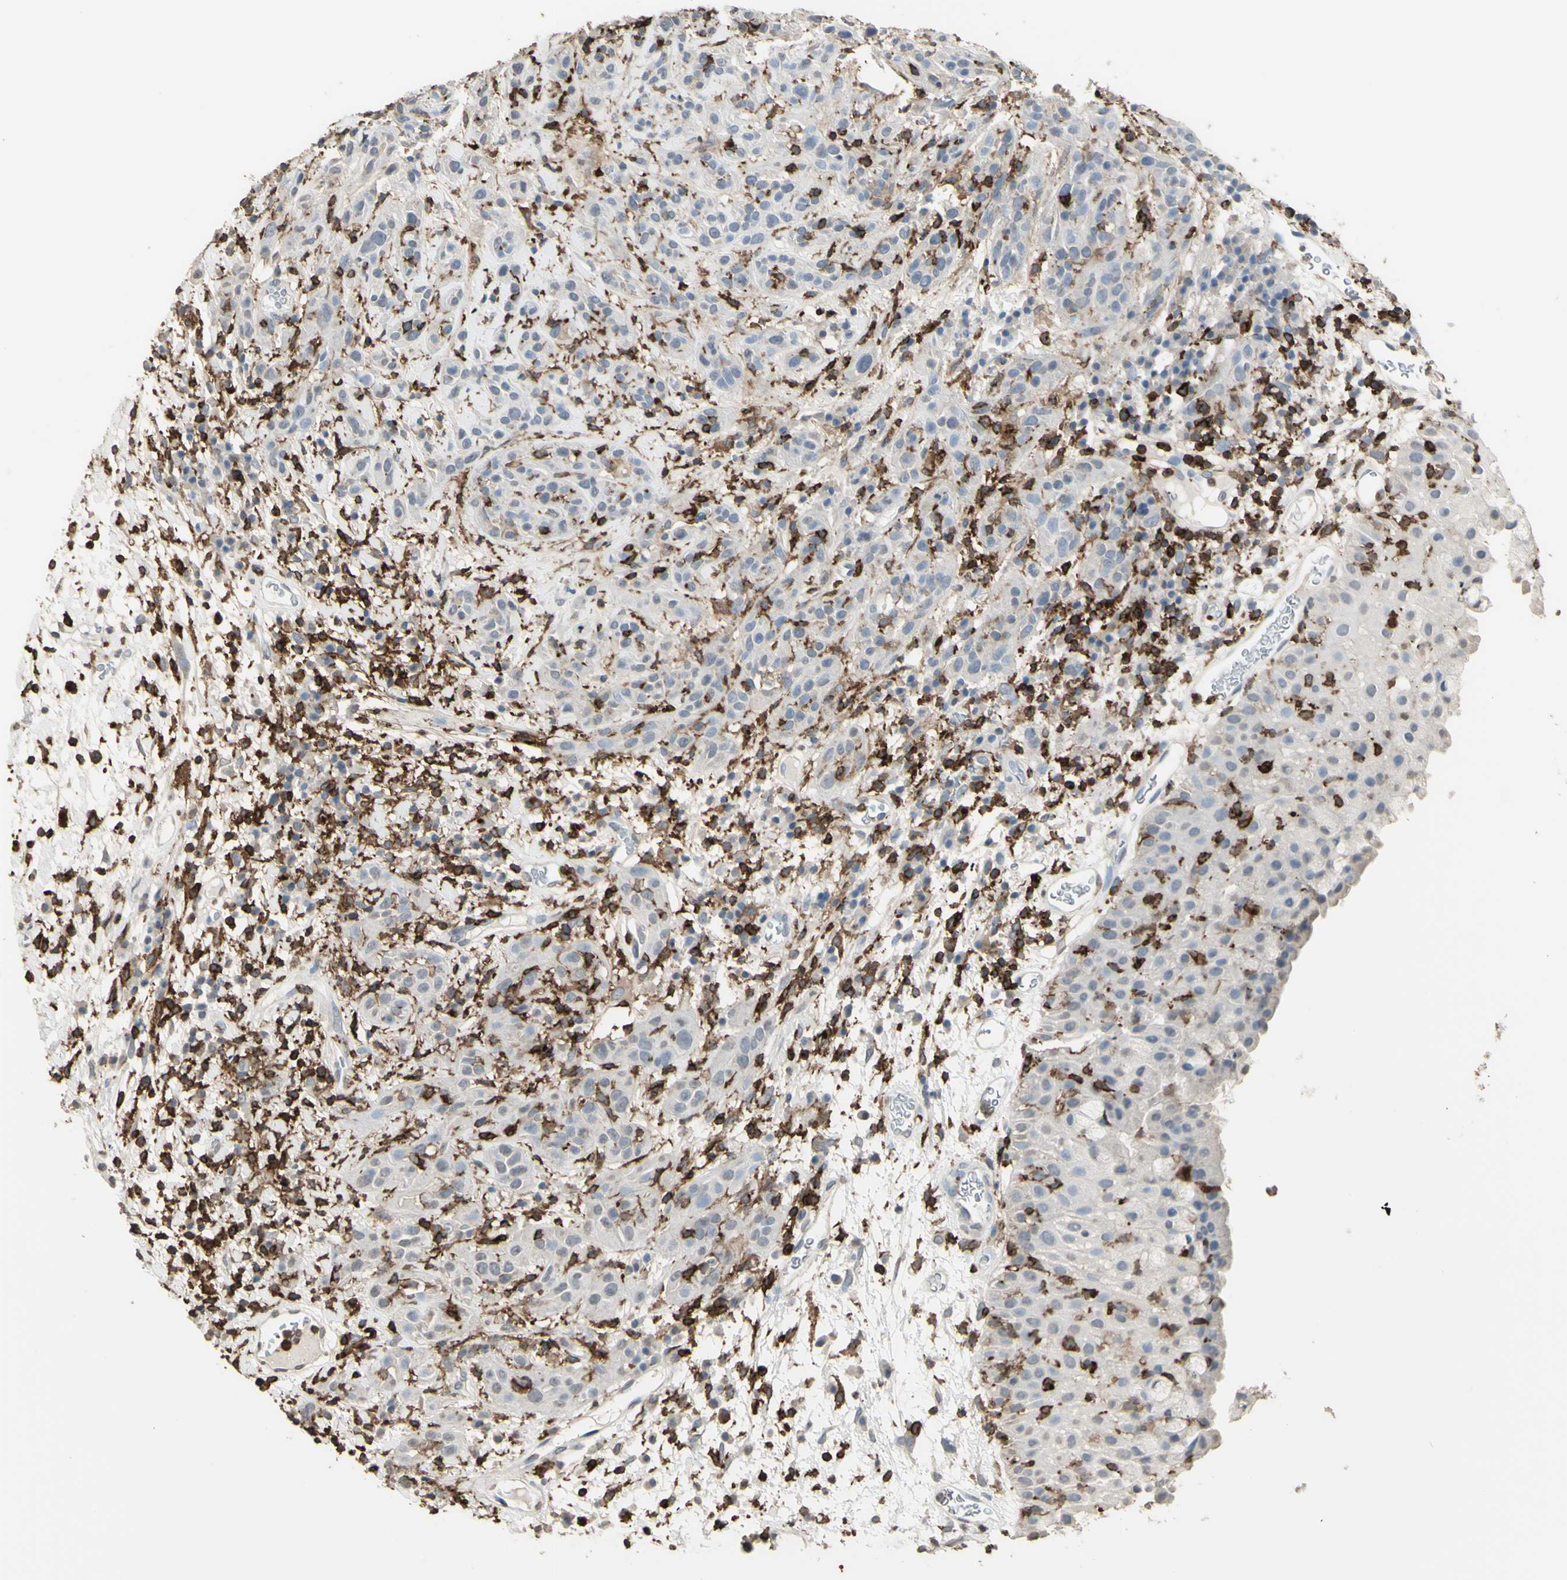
{"staining": {"intensity": "negative", "quantity": "none", "location": "none"}, "tissue": "head and neck cancer", "cell_type": "Tumor cells", "image_type": "cancer", "snomed": [{"axis": "morphology", "description": "Squamous cell carcinoma, NOS"}, {"axis": "topography", "description": "Head-Neck"}], "caption": "High magnification brightfield microscopy of head and neck squamous cell carcinoma stained with DAB (brown) and counterstained with hematoxylin (blue): tumor cells show no significant staining.", "gene": "PSTPIP1", "patient": {"sex": "male", "age": 62}}